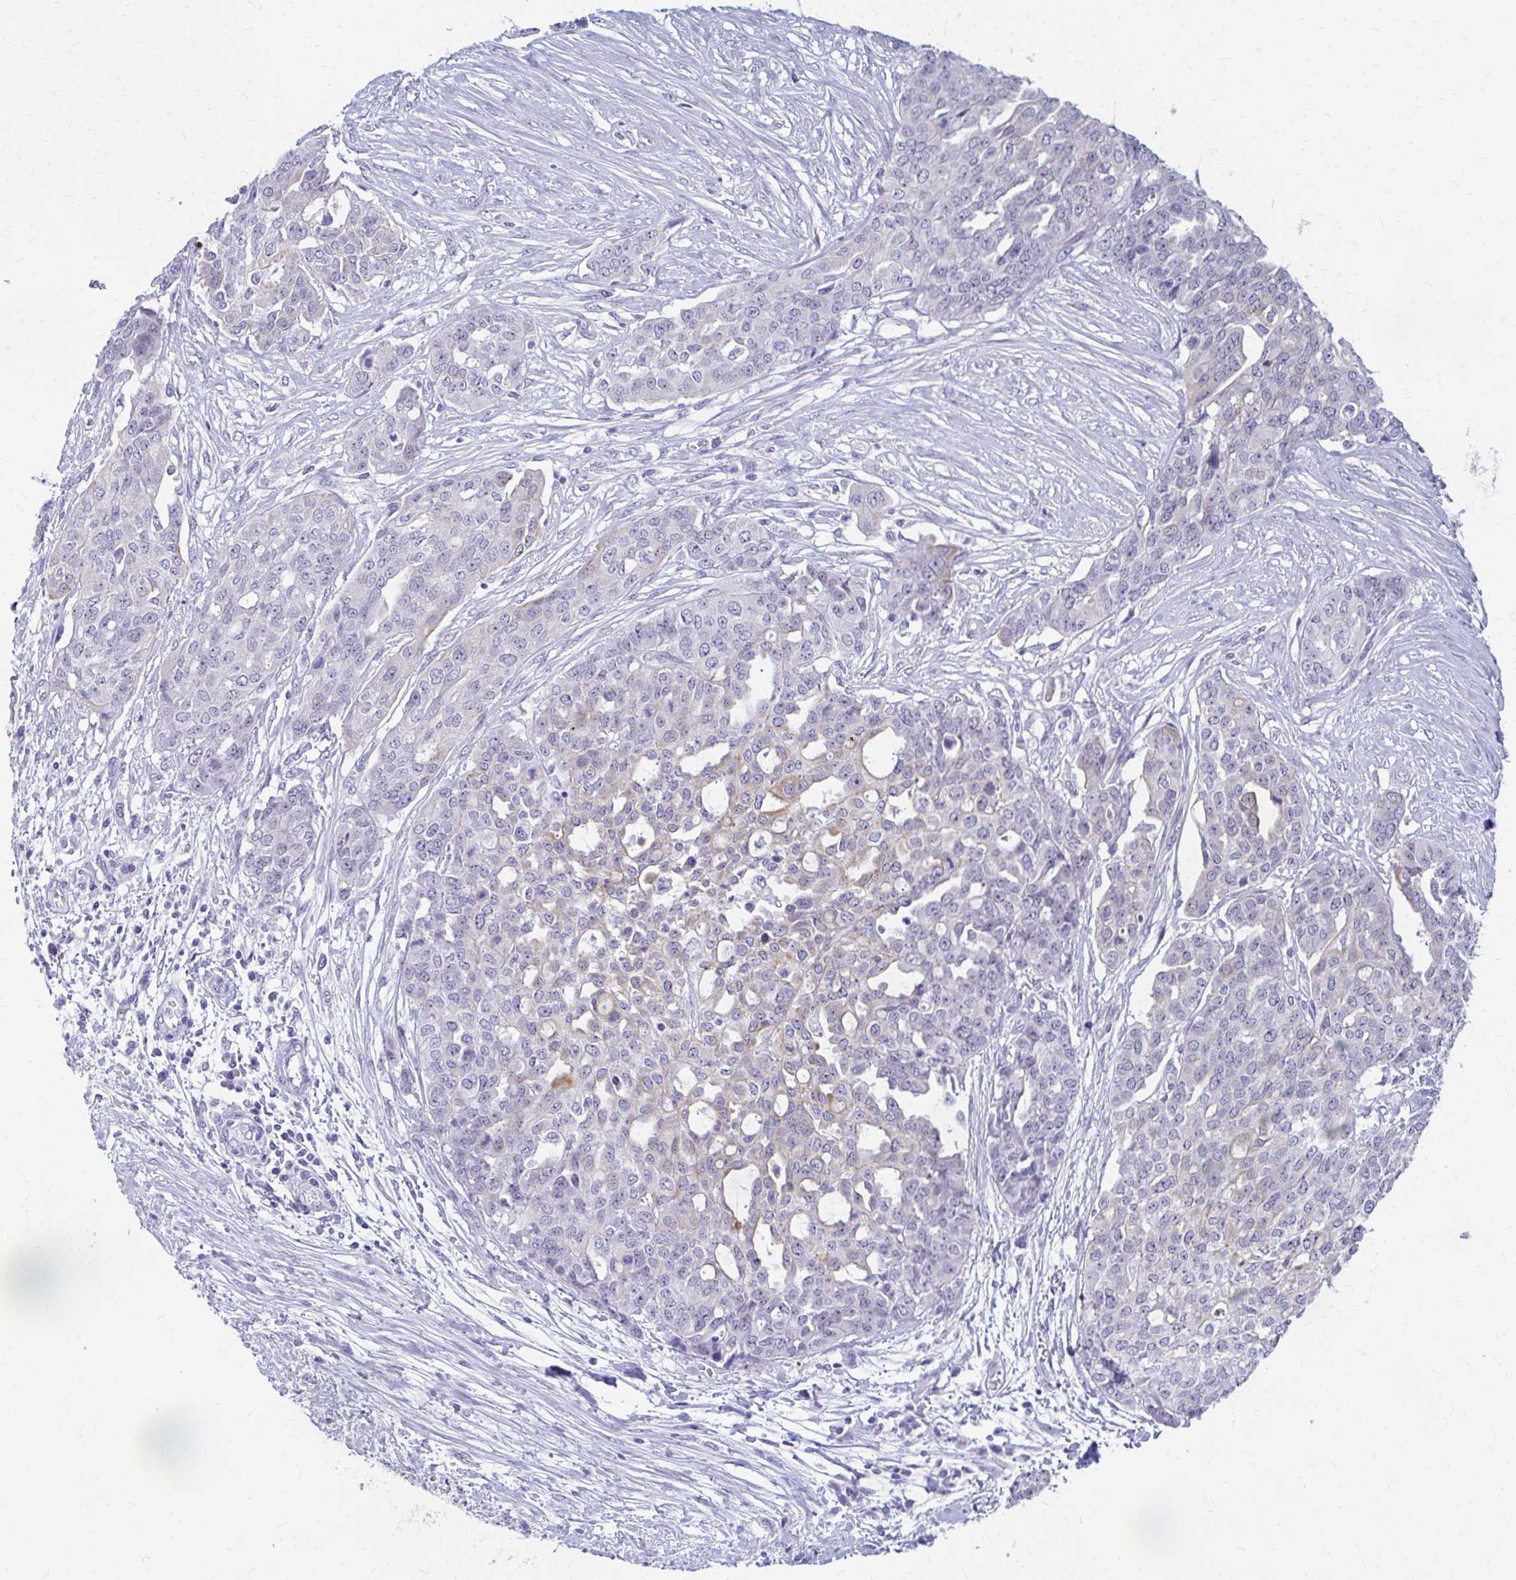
{"staining": {"intensity": "weak", "quantity": "<25%", "location": "cytoplasmic/membranous"}, "tissue": "ovarian cancer", "cell_type": "Tumor cells", "image_type": "cancer", "snomed": [{"axis": "morphology", "description": "Cystadenocarcinoma, serous, NOS"}, {"axis": "topography", "description": "Soft tissue"}, {"axis": "topography", "description": "Ovary"}], "caption": "A micrograph of serous cystadenocarcinoma (ovarian) stained for a protein displays no brown staining in tumor cells.", "gene": "RGS16", "patient": {"sex": "female", "age": 57}}